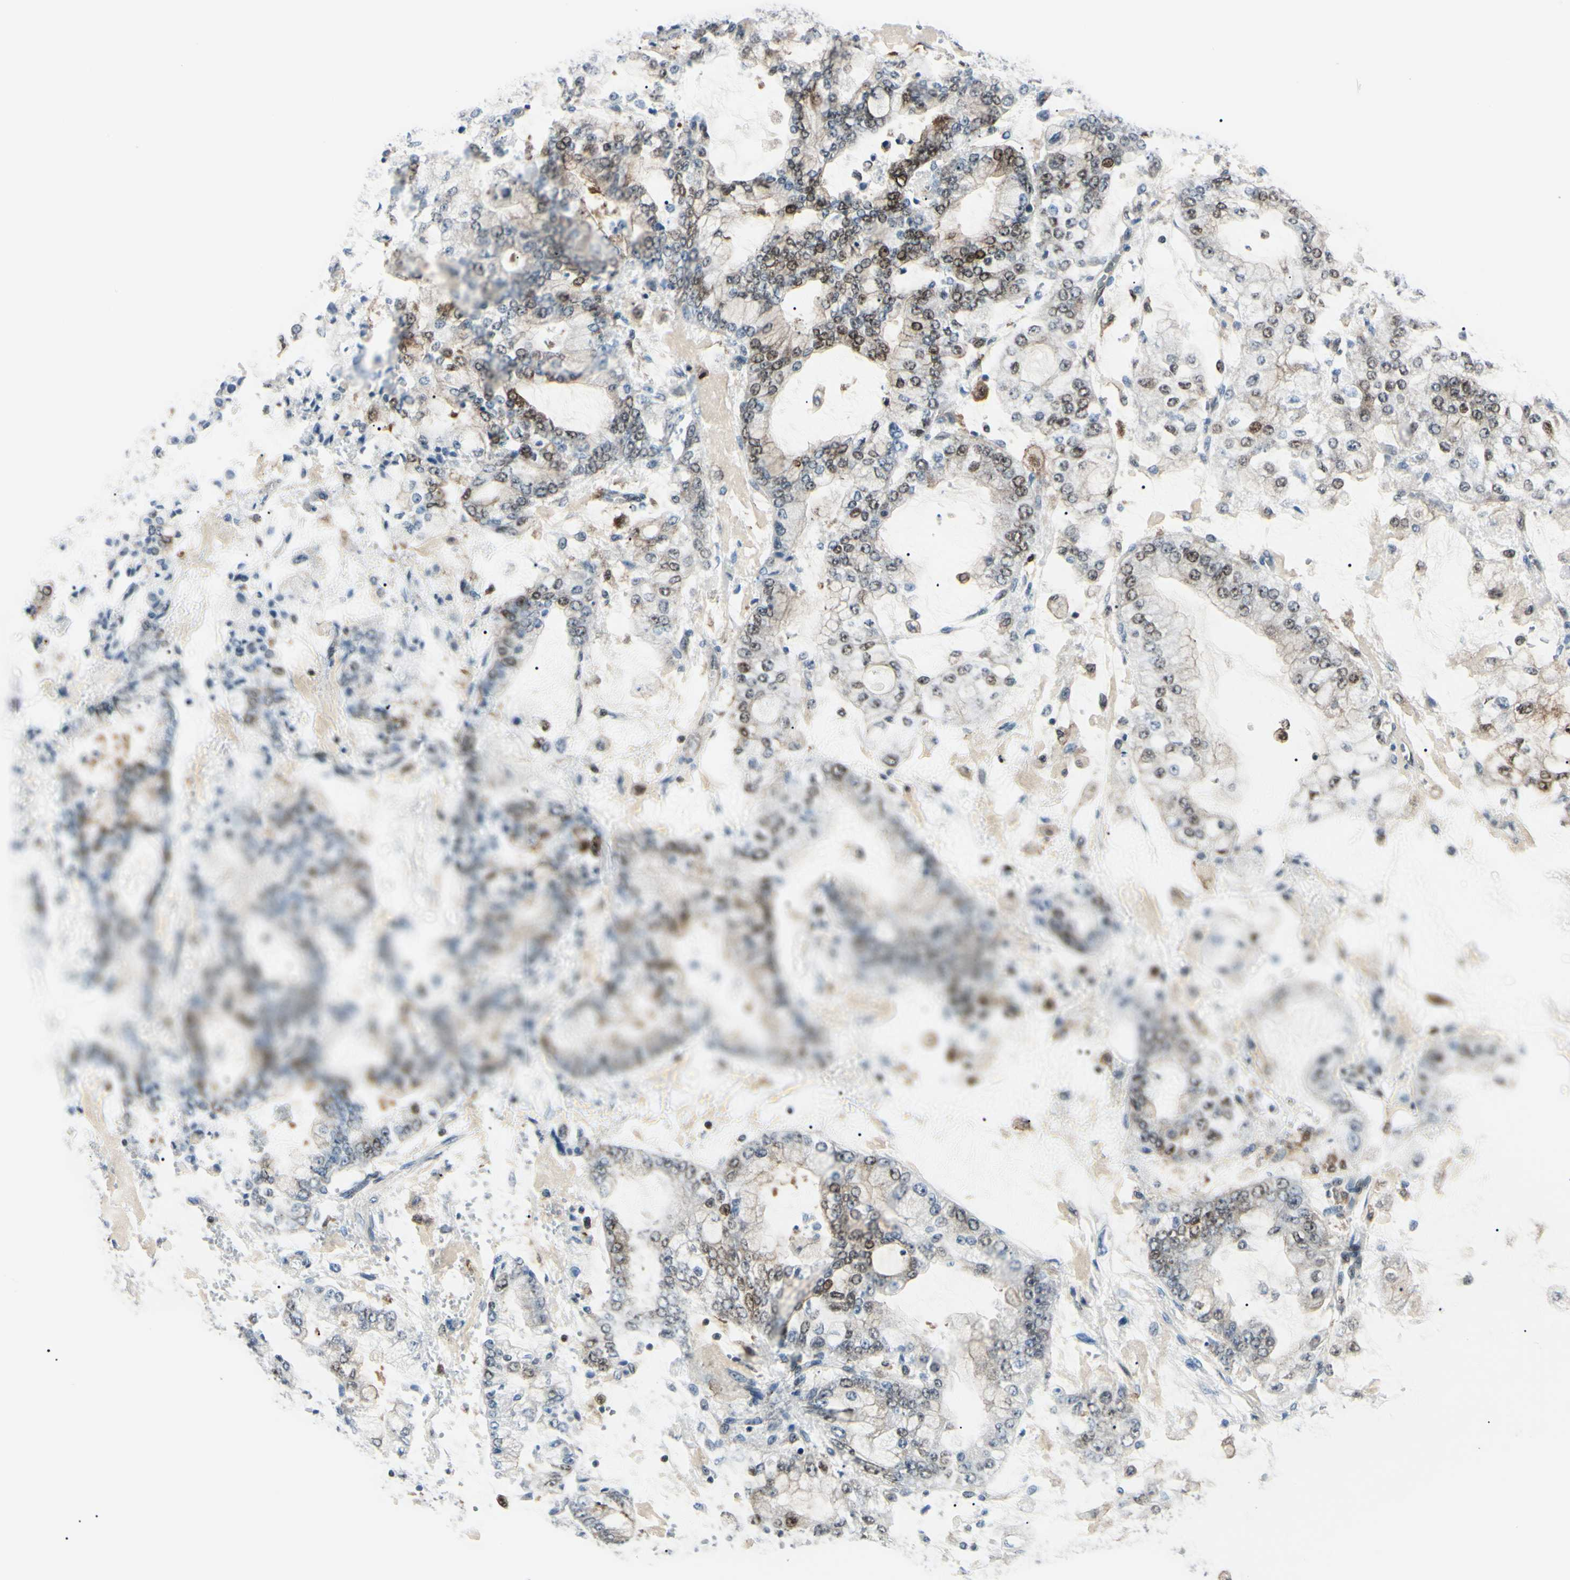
{"staining": {"intensity": "moderate", "quantity": "<25%", "location": "nuclear"}, "tissue": "stomach cancer", "cell_type": "Tumor cells", "image_type": "cancer", "snomed": [{"axis": "morphology", "description": "Adenocarcinoma, NOS"}, {"axis": "topography", "description": "Stomach"}], "caption": "Adenocarcinoma (stomach) was stained to show a protein in brown. There is low levels of moderate nuclear expression in approximately <25% of tumor cells. The protein is stained brown, and the nuclei are stained in blue (DAB (3,3'-diaminobenzidine) IHC with brightfield microscopy, high magnification).", "gene": "PGK1", "patient": {"sex": "male", "age": 76}}